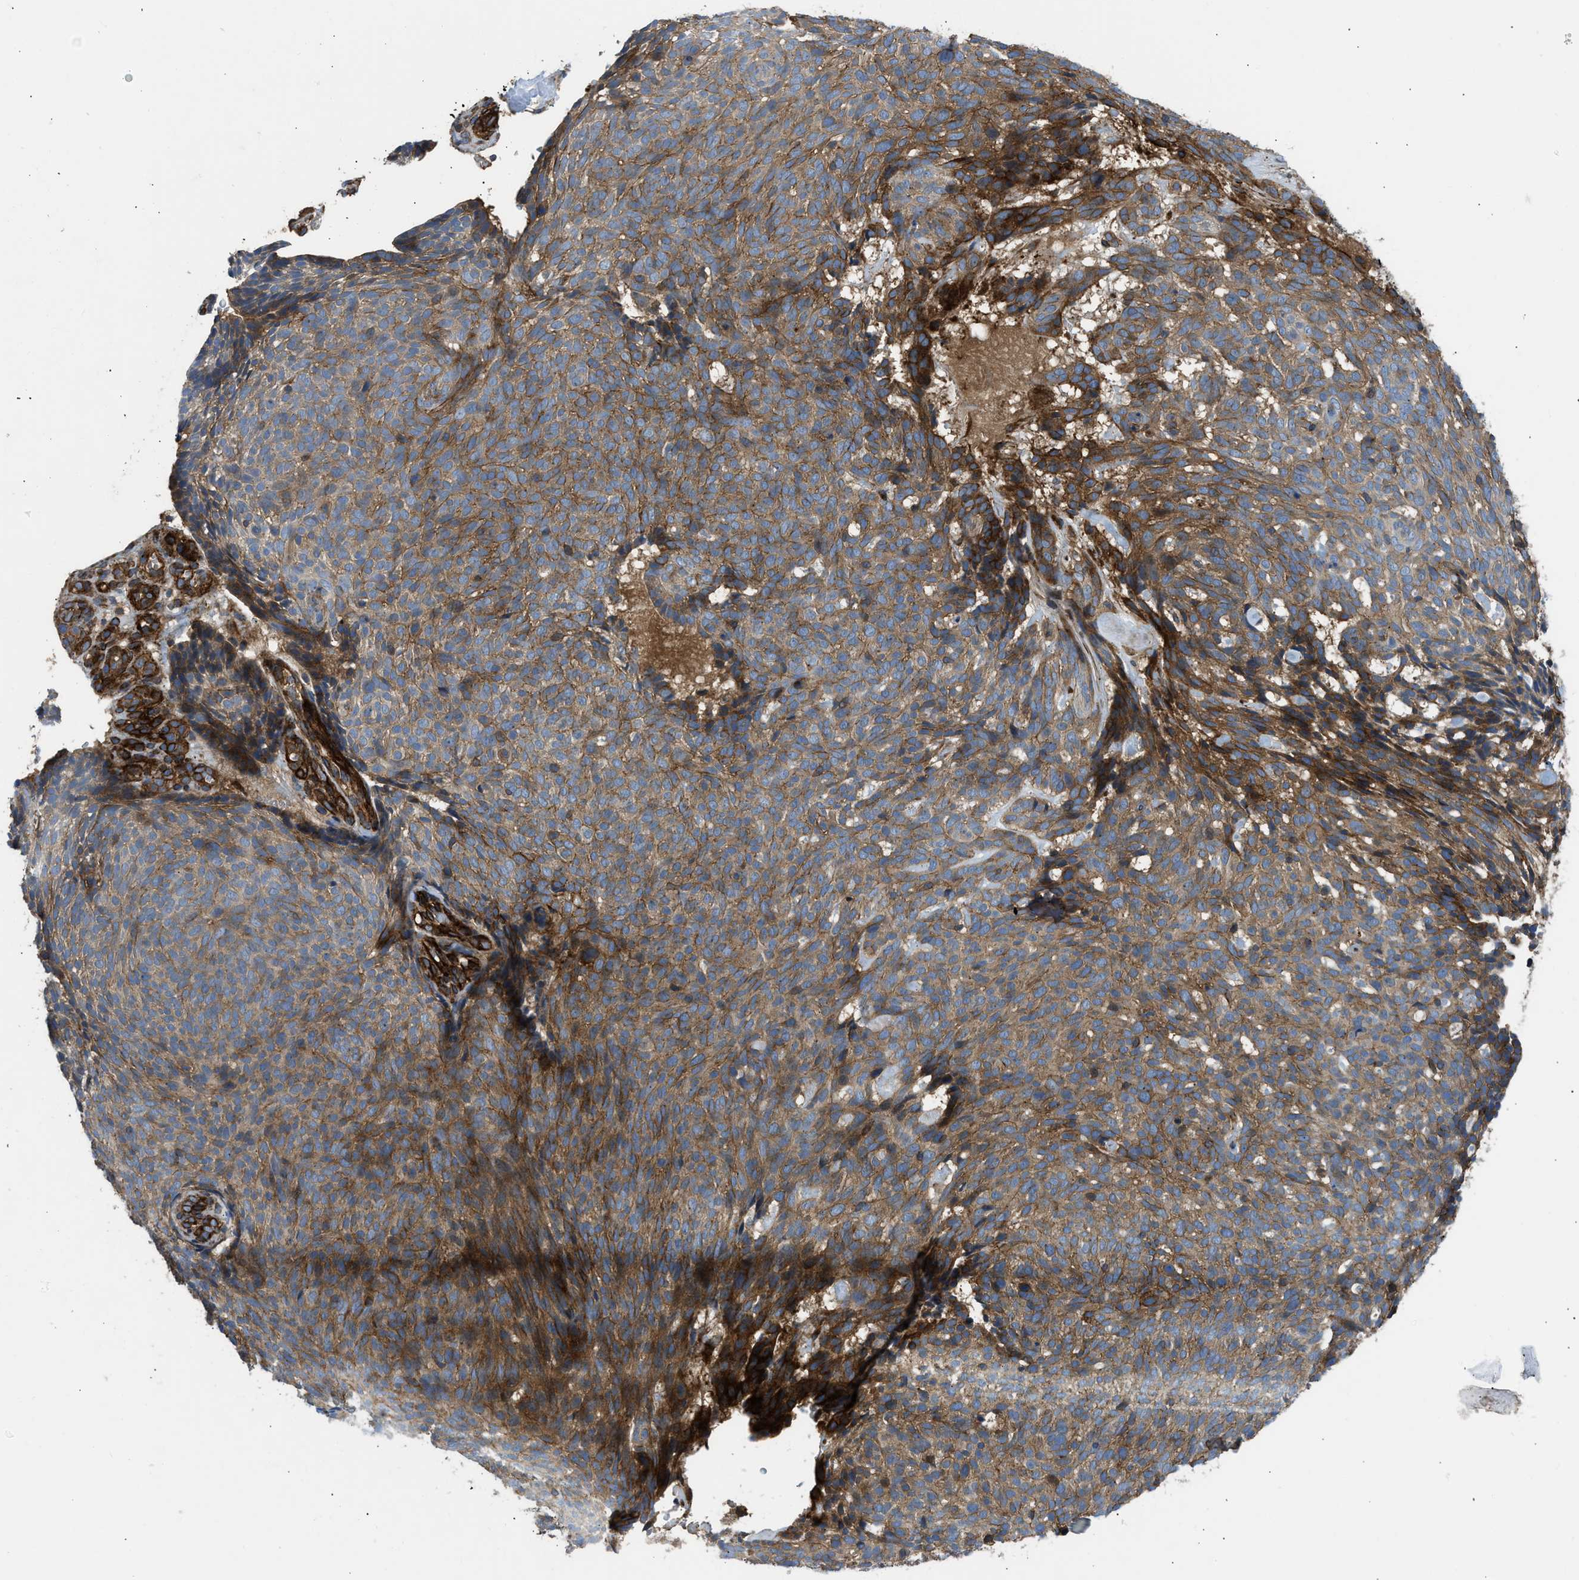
{"staining": {"intensity": "moderate", "quantity": ">75%", "location": "cytoplasmic/membranous"}, "tissue": "skin cancer", "cell_type": "Tumor cells", "image_type": "cancer", "snomed": [{"axis": "morphology", "description": "Basal cell carcinoma"}, {"axis": "topography", "description": "Skin"}], "caption": "Skin cancer (basal cell carcinoma) stained with a protein marker reveals moderate staining in tumor cells.", "gene": "NYNRIN", "patient": {"sex": "male", "age": 61}}